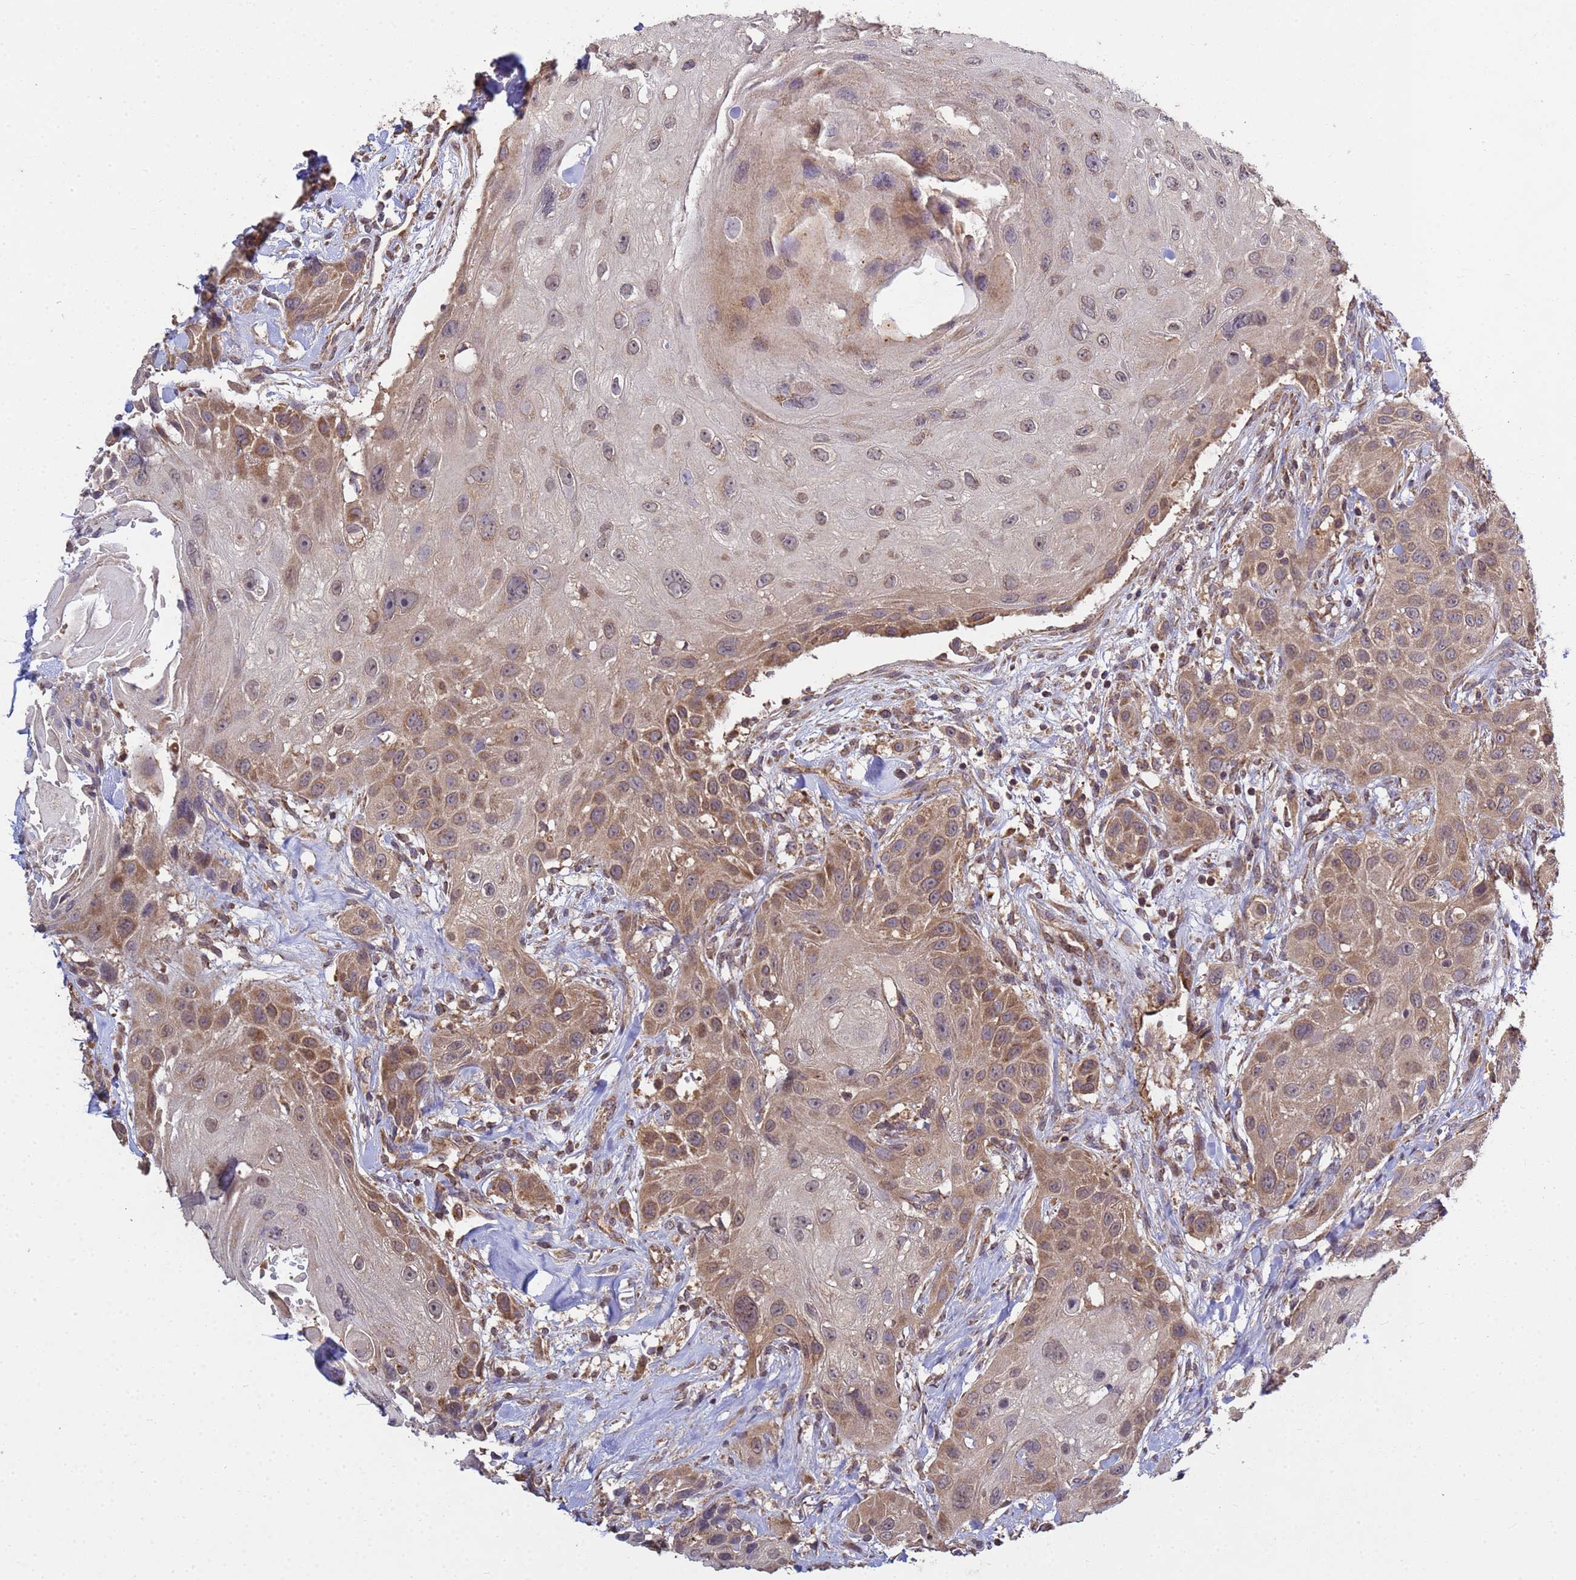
{"staining": {"intensity": "moderate", "quantity": "25%-75%", "location": "cytoplasmic/membranous"}, "tissue": "head and neck cancer", "cell_type": "Tumor cells", "image_type": "cancer", "snomed": [{"axis": "morphology", "description": "Squamous cell carcinoma, NOS"}, {"axis": "topography", "description": "Head-Neck"}], "caption": "Immunohistochemistry (IHC) of head and neck cancer reveals medium levels of moderate cytoplasmic/membranous staining in about 25%-75% of tumor cells.", "gene": "P2RX7", "patient": {"sex": "male", "age": 81}}